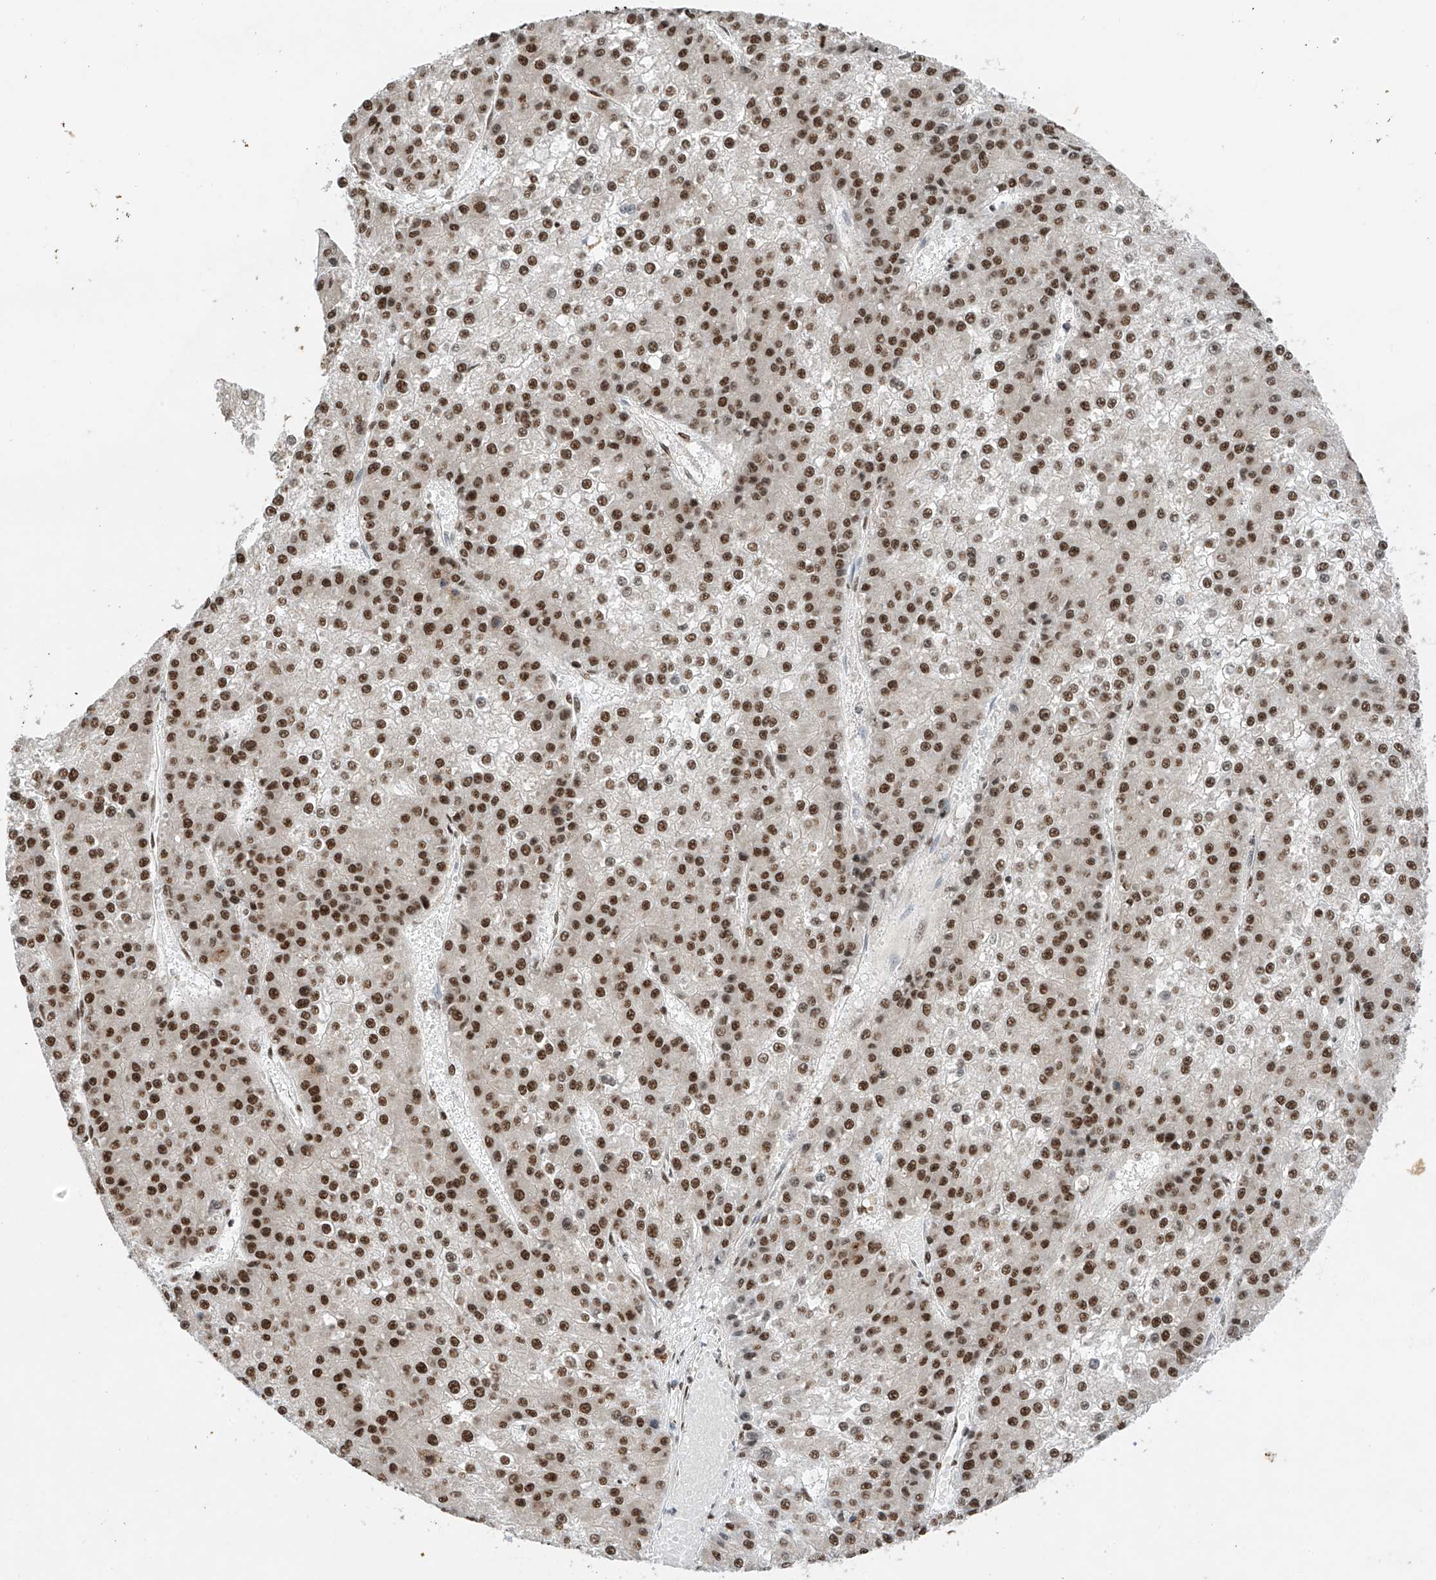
{"staining": {"intensity": "strong", "quantity": ">75%", "location": "nuclear"}, "tissue": "liver cancer", "cell_type": "Tumor cells", "image_type": "cancer", "snomed": [{"axis": "morphology", "description": "Carcinoma, Hepatocellular, NOS"}, {"axis": "topography", "description": "Liver"}], "caption": "An immunohistochemistry (IHC) image of neoplastic tissue is shown. Protein staining in brown labels strong nuclear positivity in liver hepatocellular carcinoma within tumor cells. The protein is stained brown, and the nuclei are stained in blue (DAB (3,3'-diaminobenzidine) IHC with brightfield microscopy, high magnification).", "gene": "RPAIN", "patient": {"sex": "female", "age": 73}}